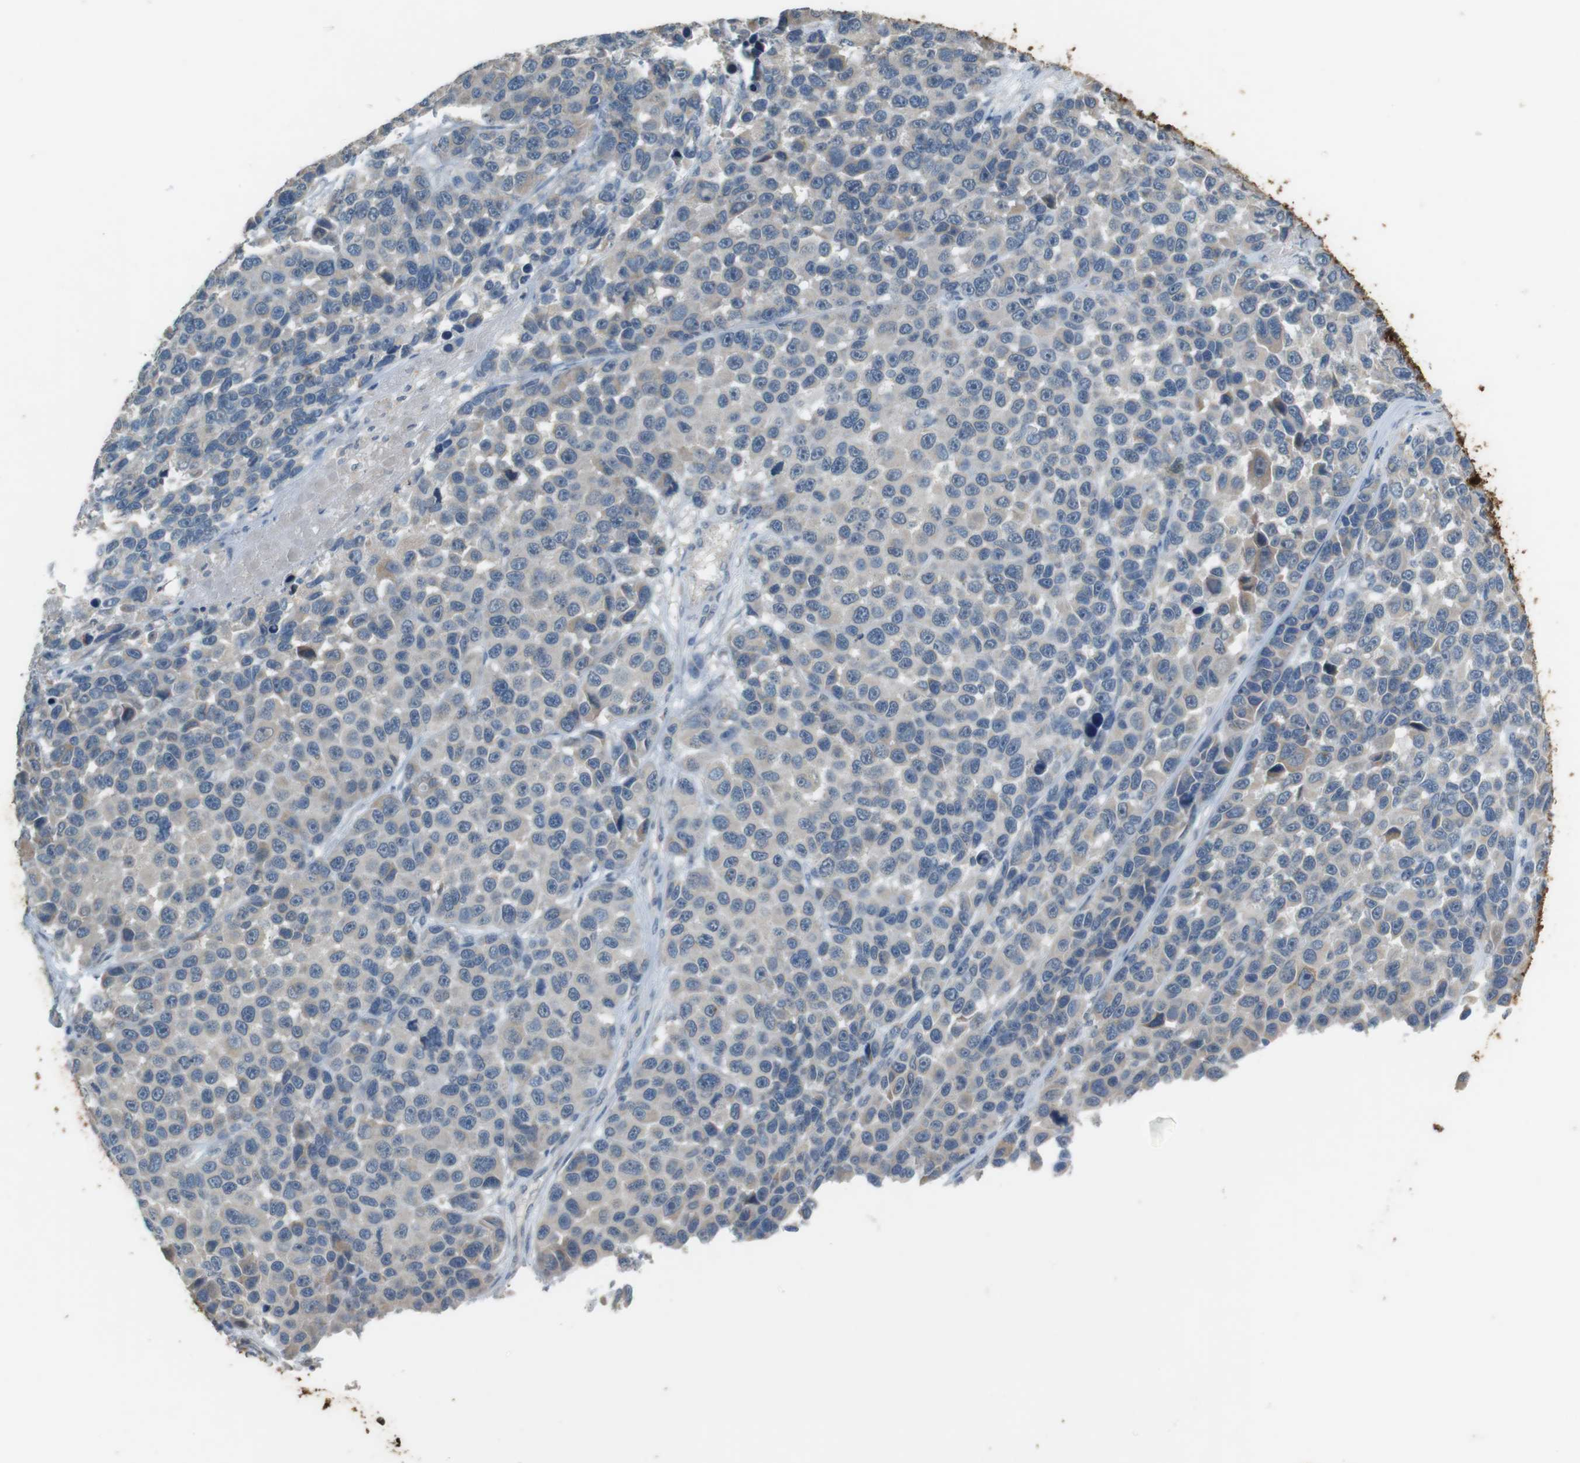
{"staining": {"intensity": "weak", "quantity": ">75%", "location": "cytoplasmic/membranous"}, "tissue": "melanoma", "cell_type": "Tumor cells", "image_type": "cancer", "snomed": [{"axis": "morphology", "description": "Malignant melanoma, NOS"}, {"axis": "topography", "description": "Skin"}], "caption": "Immunohistochemistry (IHC) image of melanoma stained for a protein (brown), which reveals low levels of weak cytoplasmic/membranous expression in approximately >75% of tumor cells.", "gene": "MUC5B", "patient": {"sex": "male", "age": 53}}